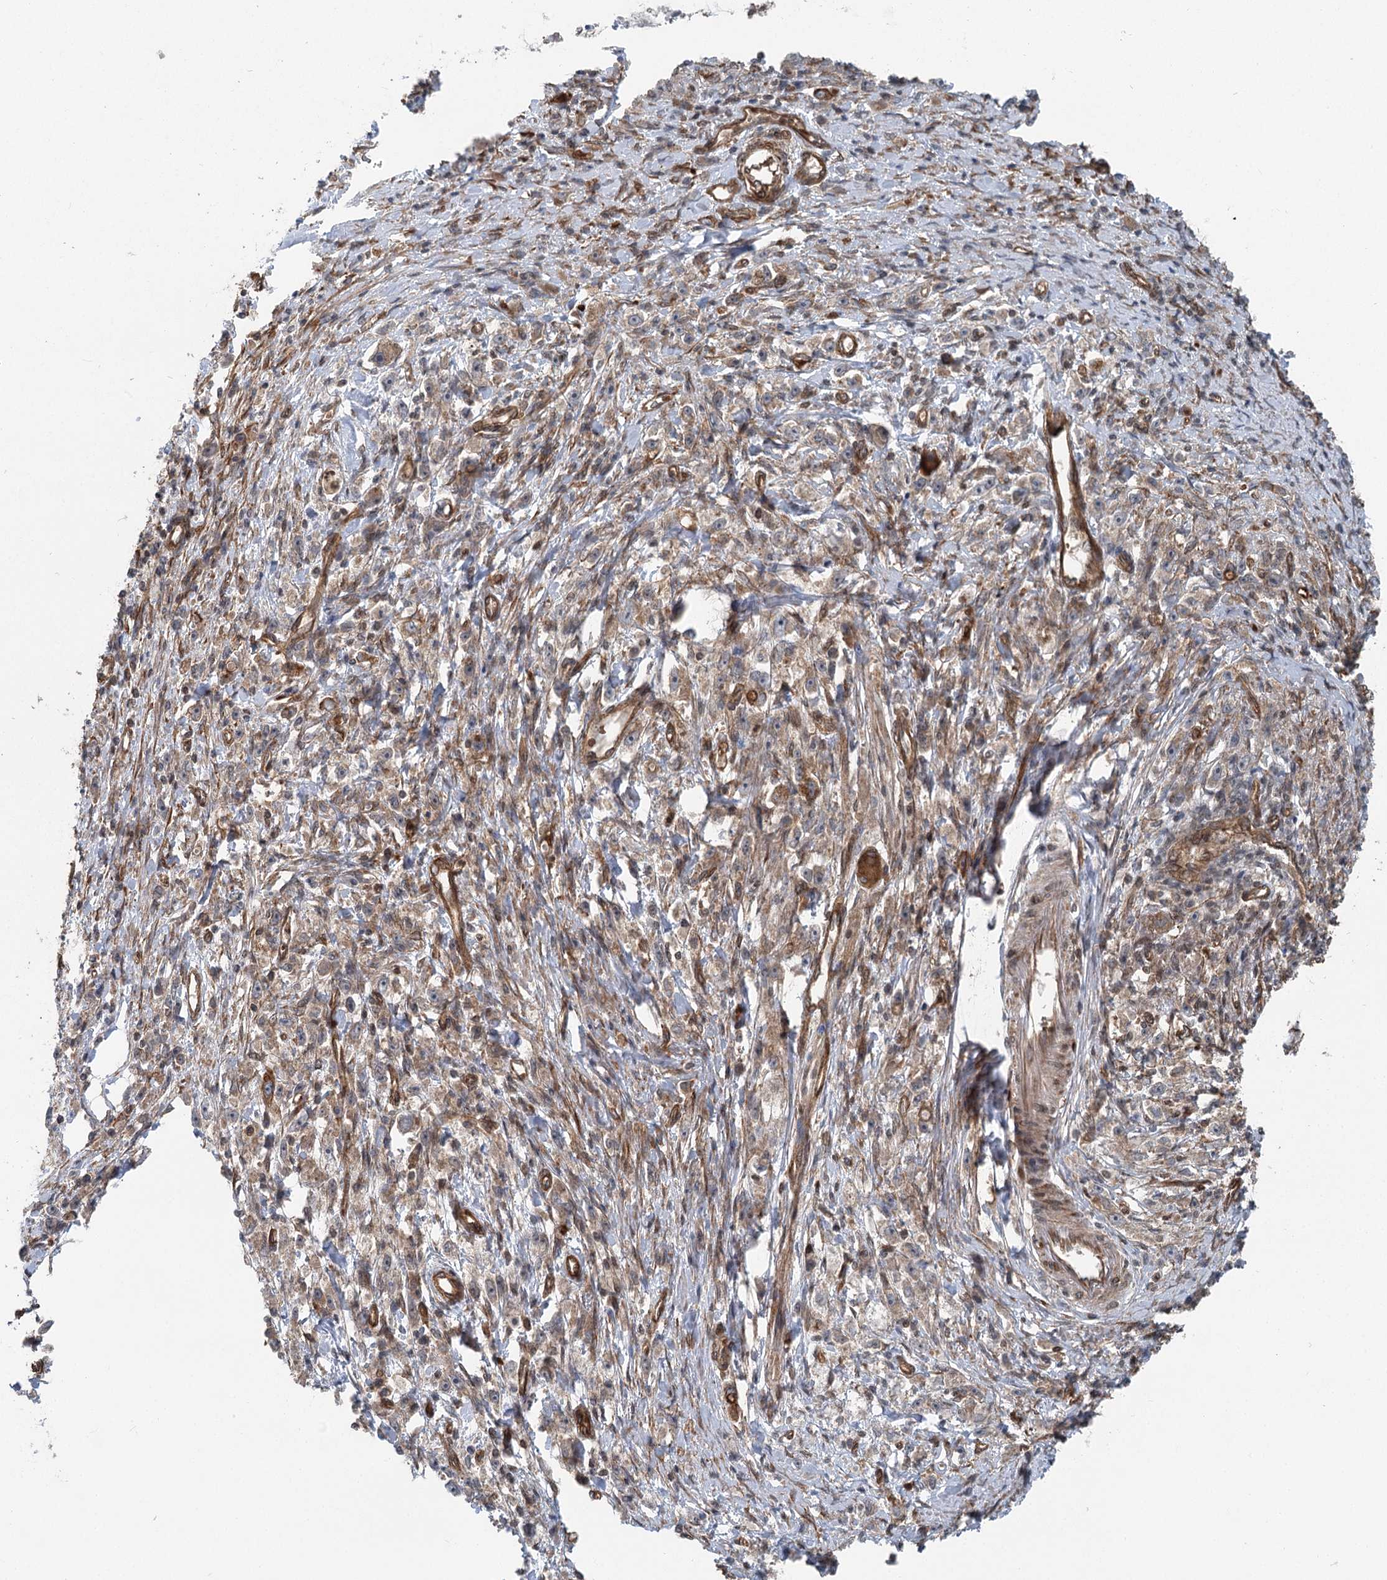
{"staining": {"intensity": "weak", "quantity": ">75%", "location": "cytoplasmic/membranous"}, "tissue": "stomach cancer", "cell_type": "Tumor cells", "image_type": "cancer", "snomed": [{"axis": "morphology", "description": "Adenocarcinoma, NOS"}, {"axis": "topography", "description": "Stomach"}], "caption": "Protein staining demonstrates weak cytoplasmic/membranous expression in approximately >75% of tumor cells in adenocarcinoma (stomach).", "gene": "IQSEC1", "patient": {"sex": "female", "age": 59}}